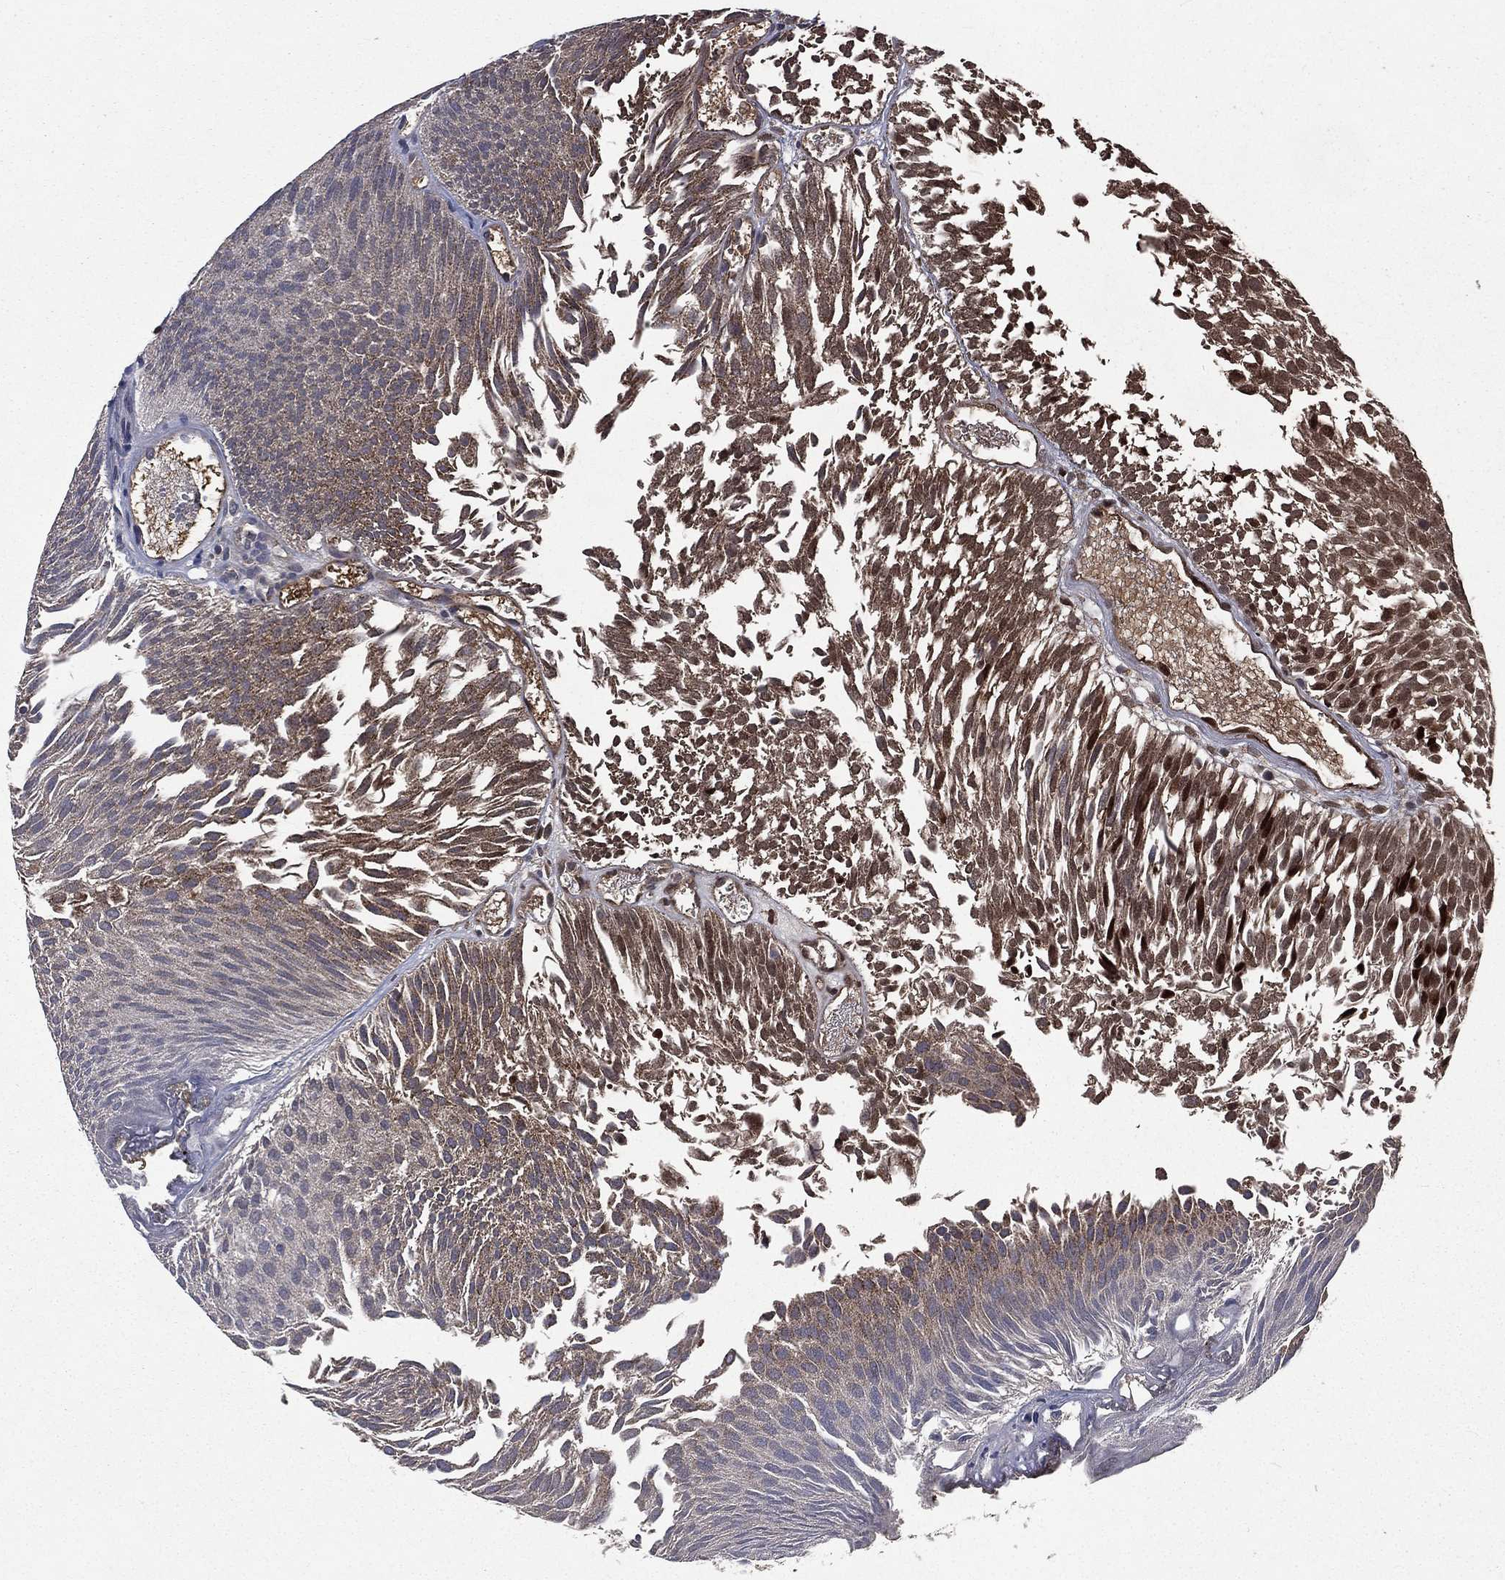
{"staining": {"intensity": "moderate", "quantity": ">75%", "location": "cytoplasmic/membranous,nuclear"}, "tissue": "urothelial cancer", "cell_type": "Tumor cells", "image_type": "cancer", "snomed": [{"axis": "morphology", "description": "Urothelial carcinoma, Low grade"}, {"axis": "topography", "description": "Urinary bladder"}], "caption": "Immunohistochemical staining of human urothelial carcinoma (low-grade) displays medium levels of moderate cytoplasmic/membranous and nuclear positivity in about >75% of tumor cells. (Brightfield microscopy of DAB IHC at high magnification).", "gene": "LENG8", "patient": {"sex": "male", "age": 52}}